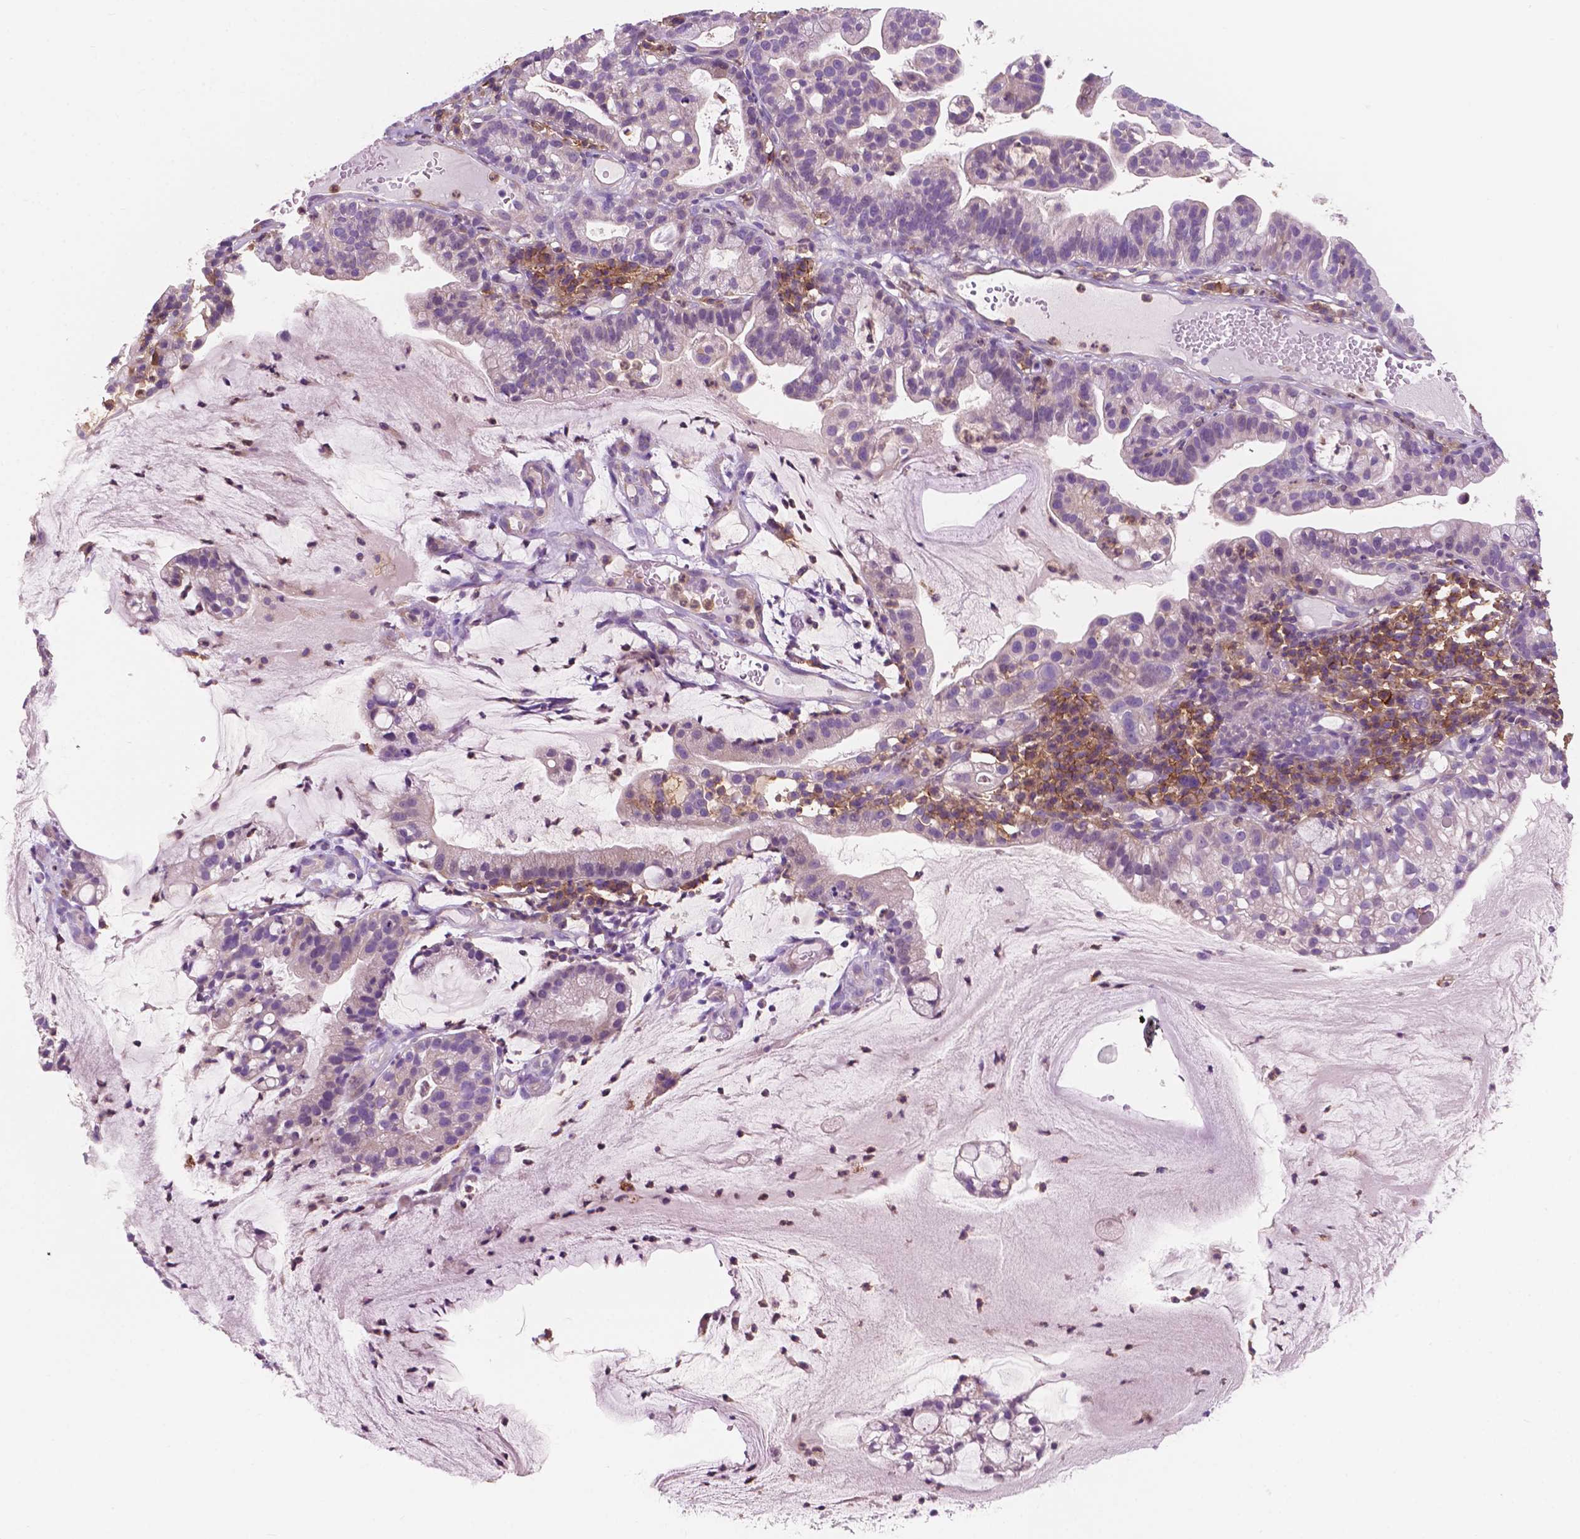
{"staining": {"intensity": "negative", "quantity": "none", "location": "none"}, "tissue": "cervical cancer", "cell_type": "Tumor cells", "image_type": "cancer", "snomed": [{"axis": "morphology", "description": "Adenocarcinoma, NOS"}, {"axis": "topography", "description": "Cervix"}], "caption": "There is no significant positivity in tumor cells of cervical cancer (adenocarcinoma).", "gene": "SEMA4A", "patient": {"sex": "female", "age": 41}}